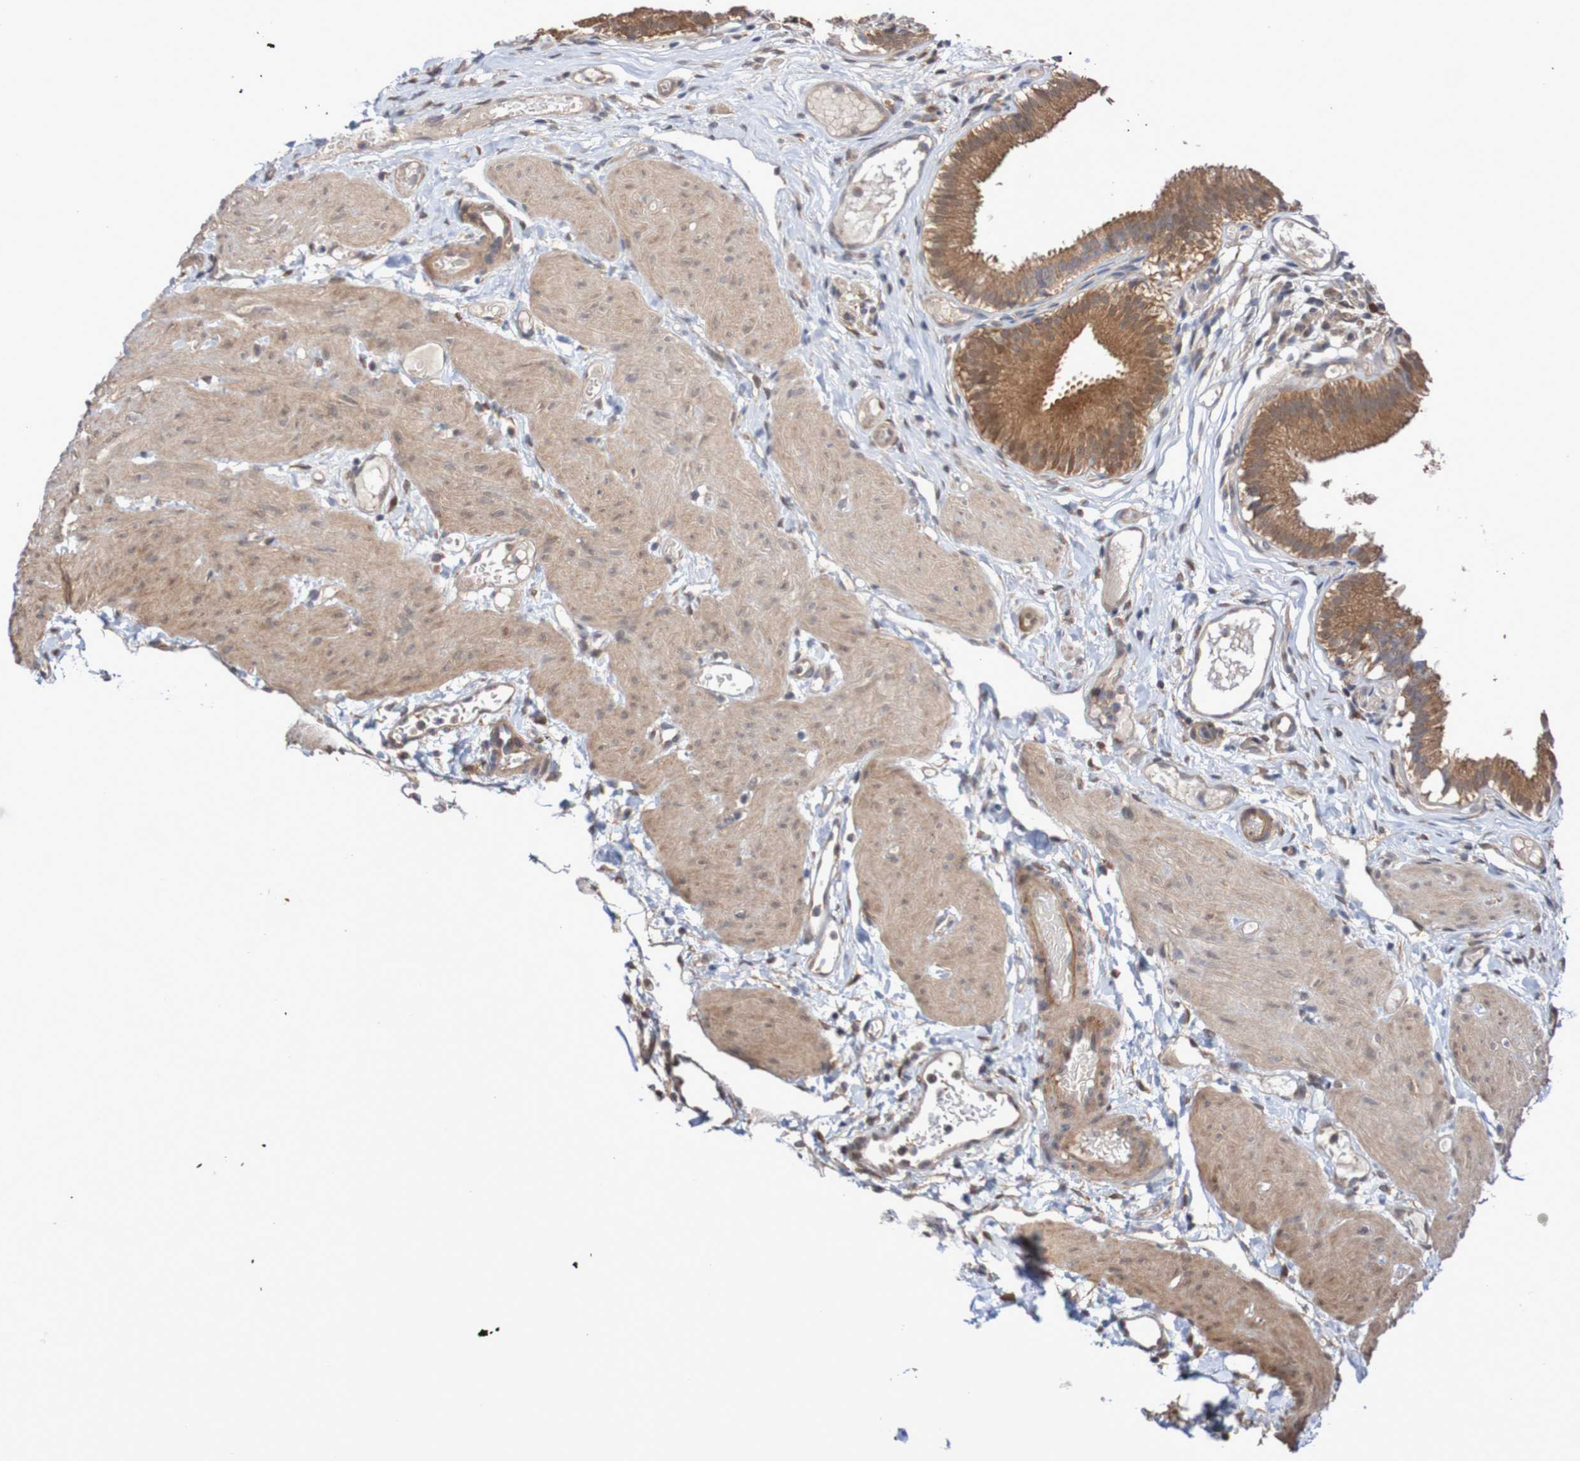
{"staining": {"intensity": "moderate", "quantity": ">75%", "location": "cytoplasmic/membranous"}, "tissue": "gallbladder", "cell_type": "Glandular cells", "image_type": "normal", "snomed": [{"axis": "morphology", "description": "Normal tissue, NOS"}, {"axis": "topography", "description": "Gallbladder"}], "caption": "The immunohistochemical stain labels moderate cytoplasmic/membranous positivity in glandular cells of benign gallbladder.", "gene": "PHPT1", "patient": {"sex": "female", "age": 26}}